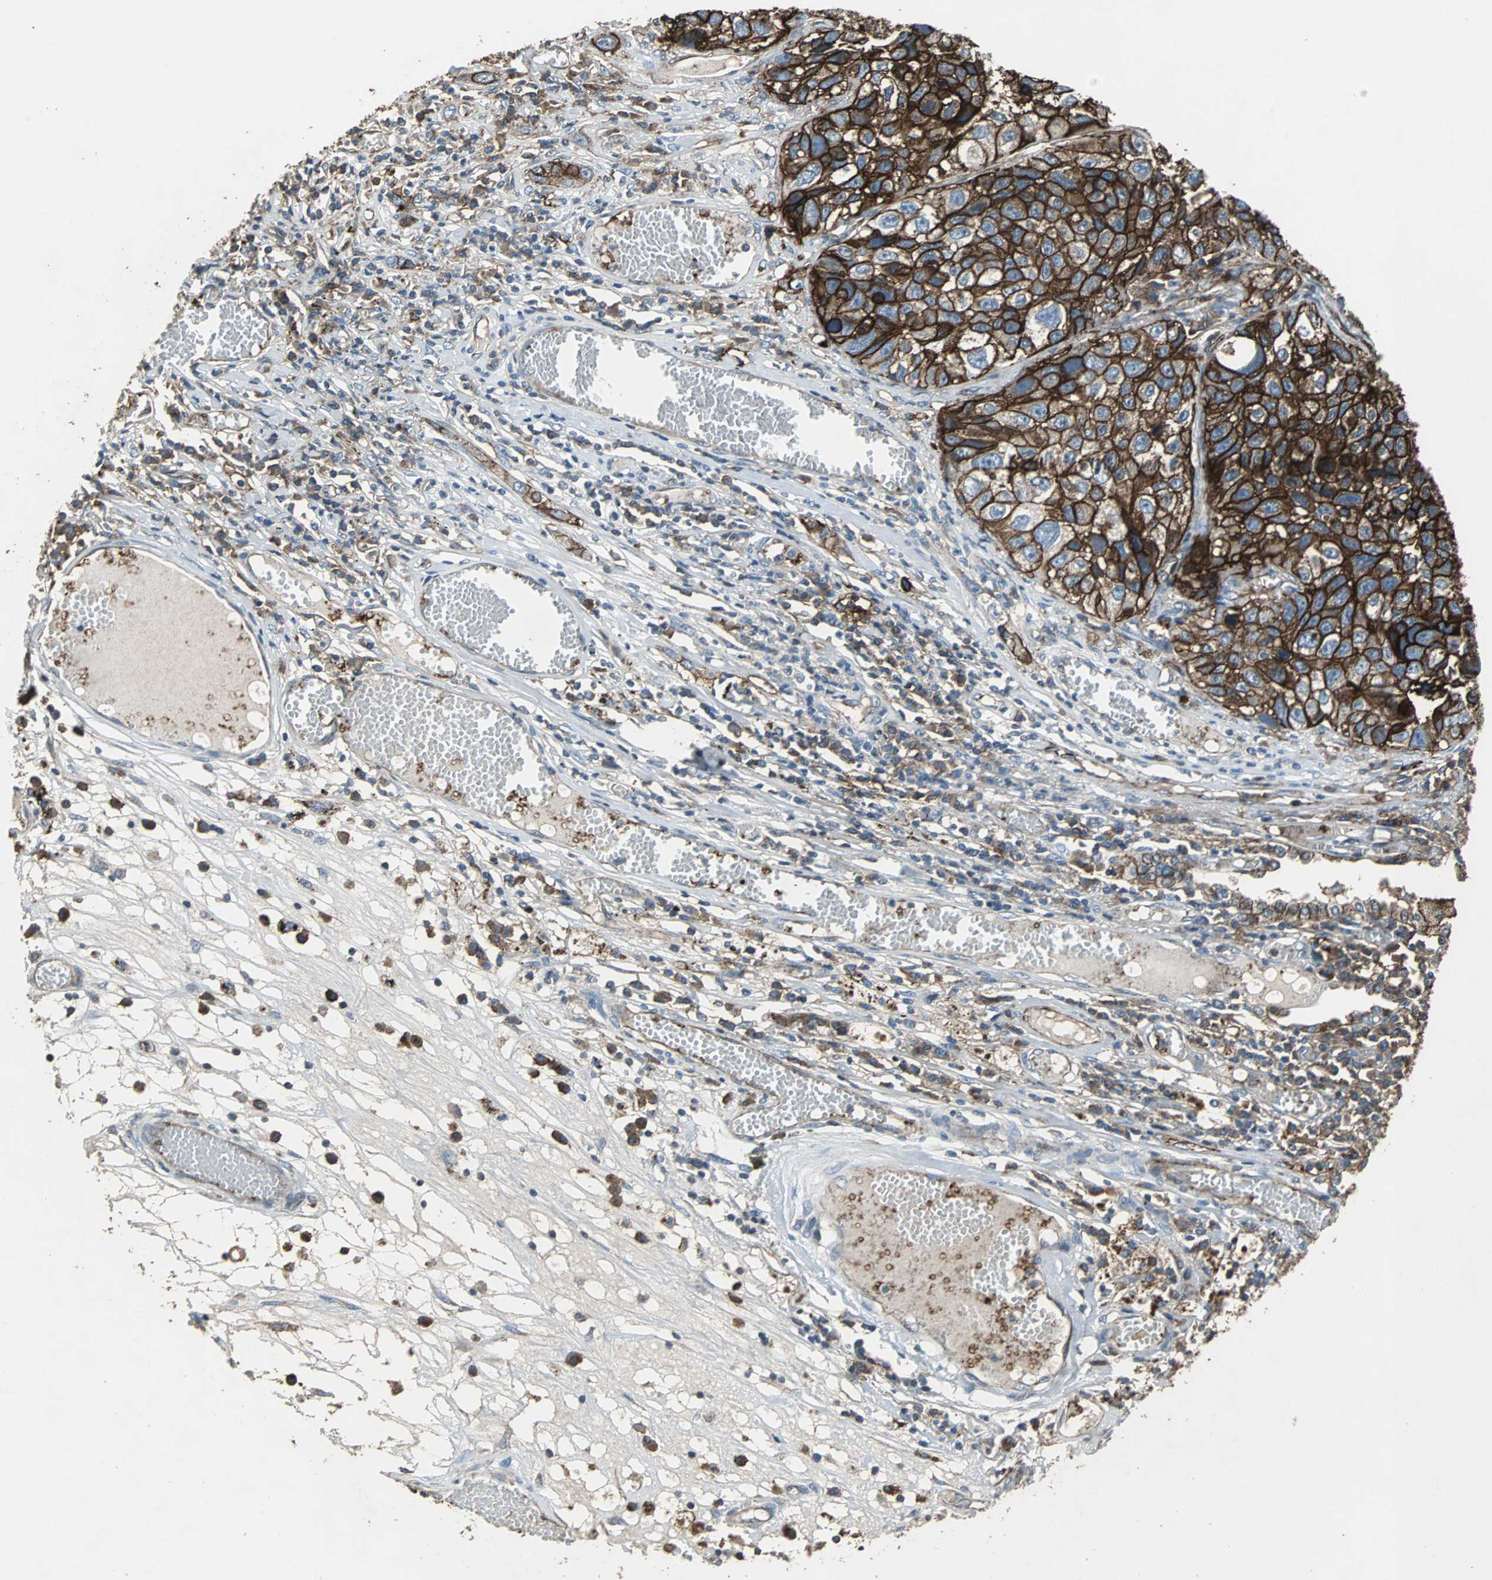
{"staining": {"intensity": "strong", "quantity": ">75%", "location": "cytoplasmic/membranous"}, "tissue": "lung cancer", "cell_type": "Tumor cells", "image_type": "cancer", "snomed": [{"axis": "morphology", "description": "Squamous cell carcinoma, NOS"}, {"axis": "topography", "description": "Lung"}], "caption": "About >75% of tumor cells in human lung cancer (squamous cell carcinoma) exhibit strong cytoplasmic/membranous protein staining as visualized by brown immunohistochemical staining.", "gene": "F11R", "patient": {"sex": "male", "age": 71}}